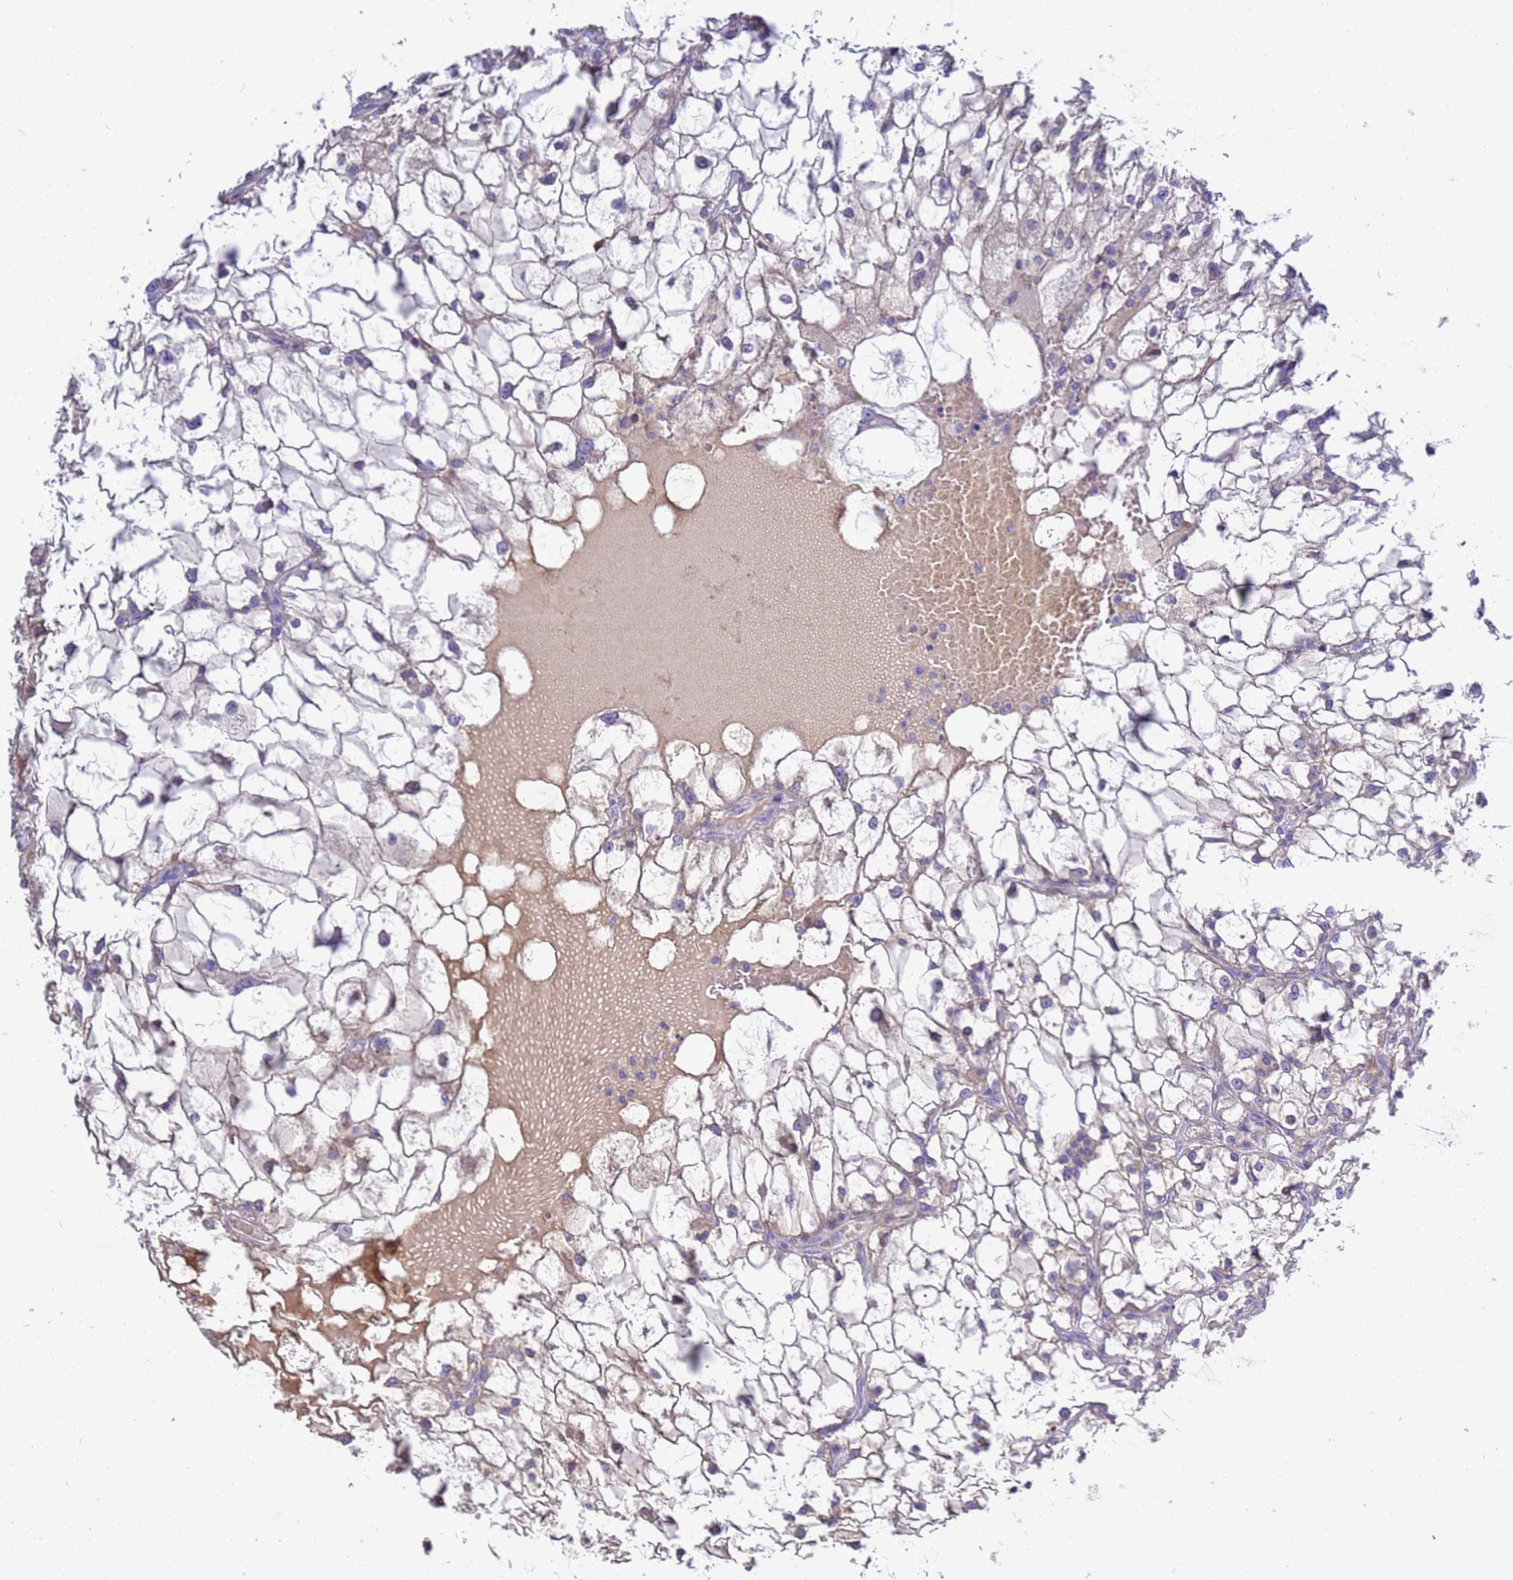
{"staining": {"intensity": "negative", "quantity": "none", "location": "none"}, "tissue": "renal cancer", "cell_type": "Tumor cells", "image_type": "cancer", "snomed": [{"axis": "morphology", "description": "Adenocarcinoma, NOS"}, {"axis": "topography", "description": "Kidney"}], "caption": "Protein analysis of adenocarcinoma (renal) demonstrates no significant expression in tumor cells.", "gene": "TBCD", "patient": {"sex": "female", "age": 69}}